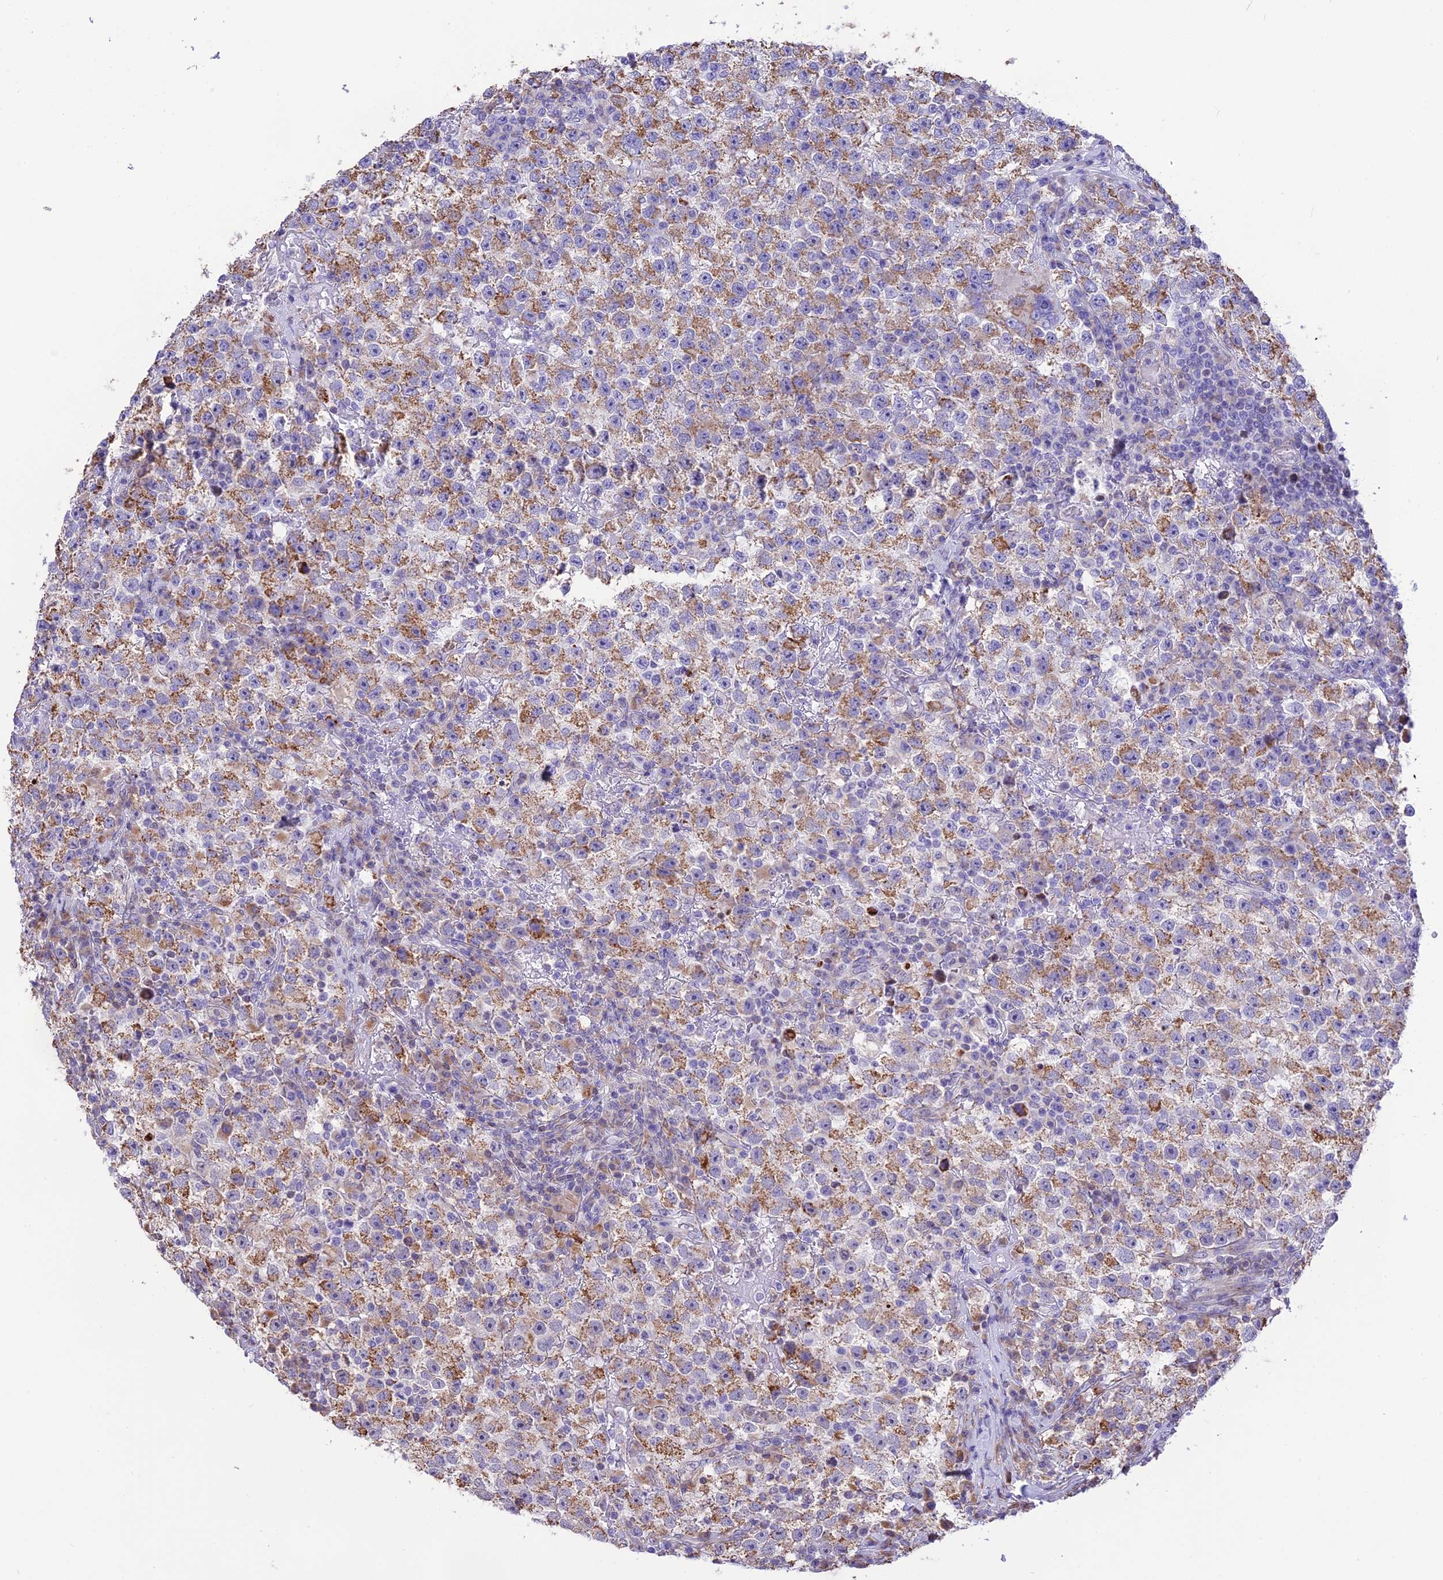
{"staining": {"intensity": "moderate", "quantity": "25%-75%", "location": "cytoplasmic/membranous"}, "tissue": "testis cancer", "cell_type": "Tumor cells", "image_type": "cancer", "snomed": [{"axis": "morphology", "description": "Seminoma, NOS"}, {"axis": "topography", "description": "Testis"}], "caption": "Immunohistochemistry staining of testis cancer, which reveals medium levels of moderate cytoplasmic/membranous expression in about 25%-75% of tumor cells indicating moderate cytoplasmic/membranous protein positivity. The staining was performed using DAB (brown) for protein detection and nuclei were counterstained in hematoxylin (blue).", "gene": "DOC2B", "patient": {"sex": "male", "age": 22}}